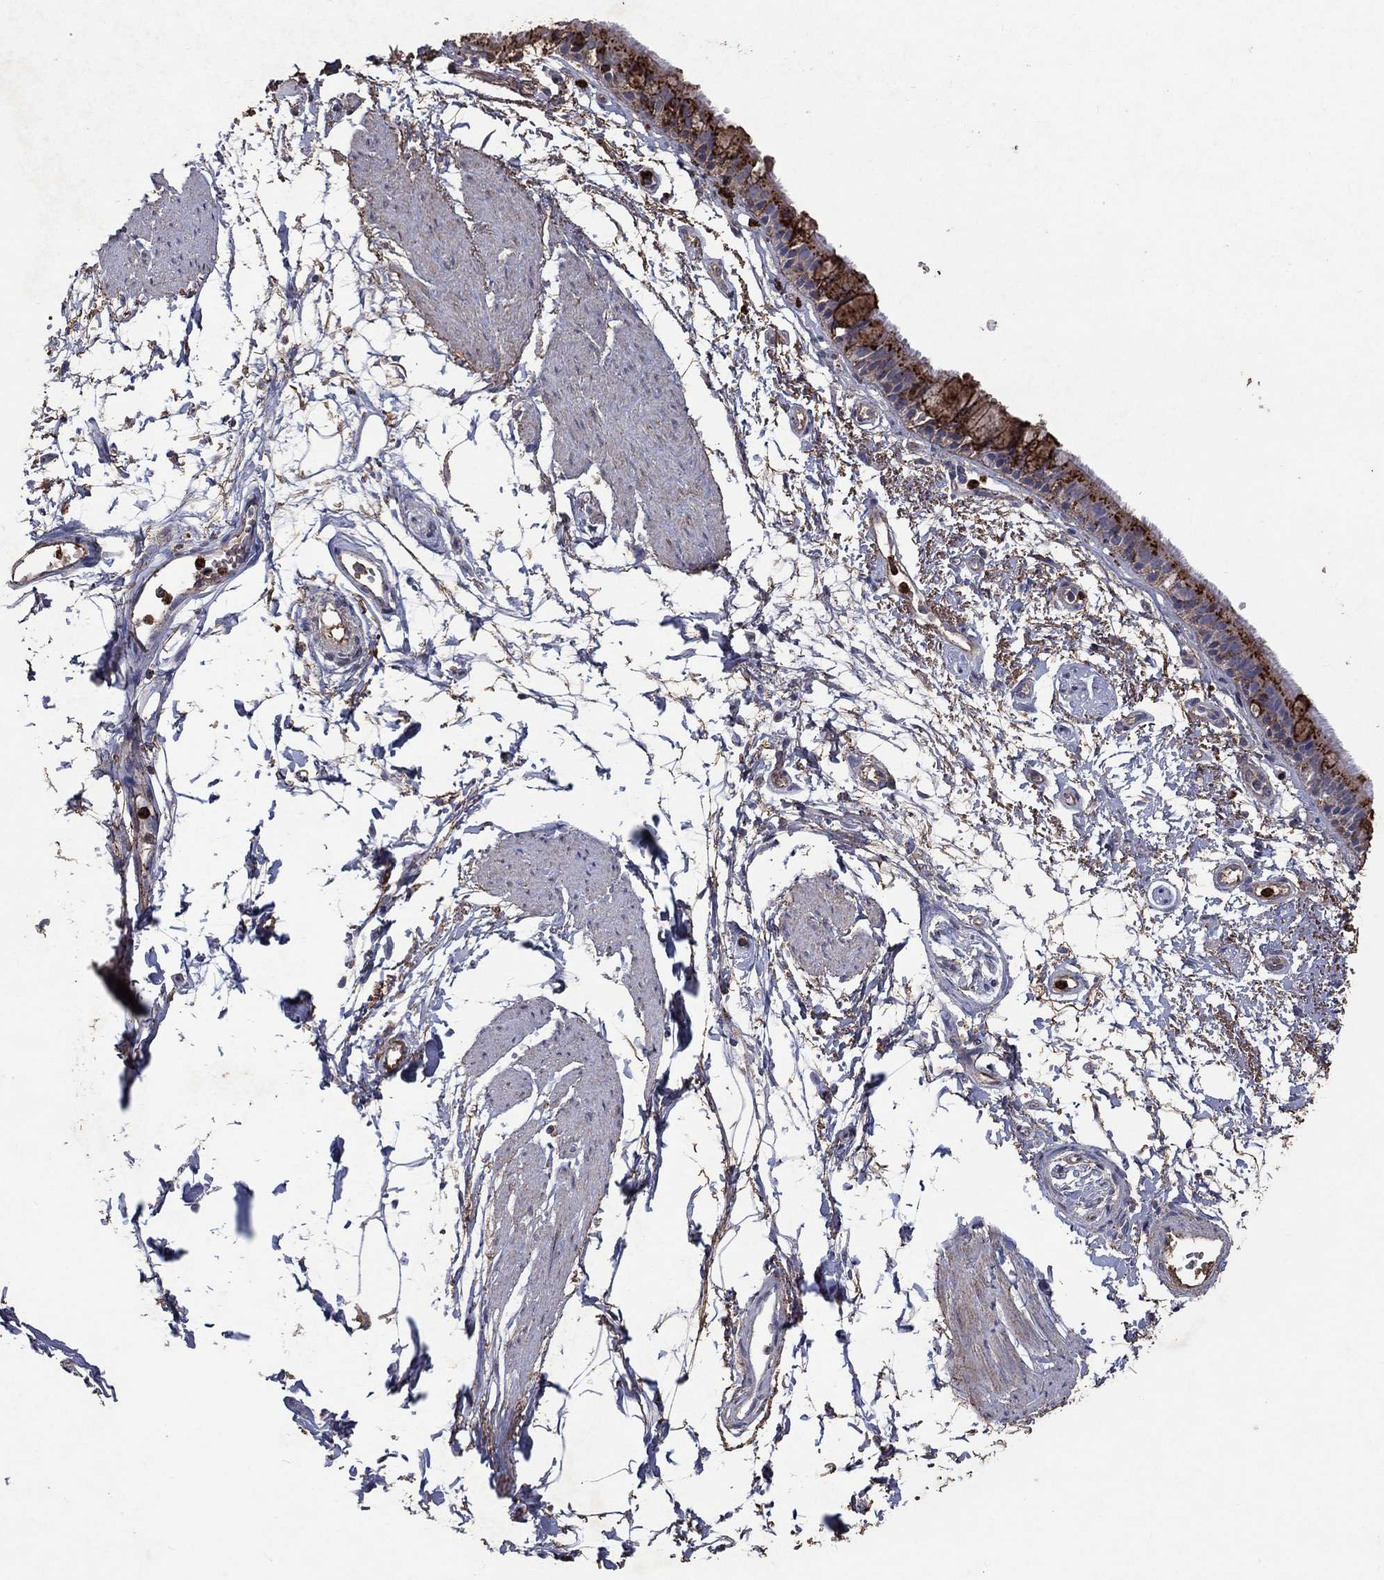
{"staining": {"intensity": "strong", "quantity": "25%-75%", "location": "cytoplasmic/membranous"}, "tissue": "bronchus", "cell_type": "Respiratory epithelial cells", "image_type": "normal", "snomed": [{"axis": "morphology", "description": "Normal tissue, NOS"}, {"axis": "topography", "description": "Cartilage tissue"}, {"axis": "topography", "description": "Bronchus"}], "caption": "Immunohistochemistry (IHC) photomicrograph of unremarkable bronchus stained for a protein (brown), which demonstrates high levels of strong cytoplasmic/membranous positivity in approximately 25%-75% of respiratory epithelial cells.", "gene": "CD24", "patient": {"sex": "male", "age": 66}}